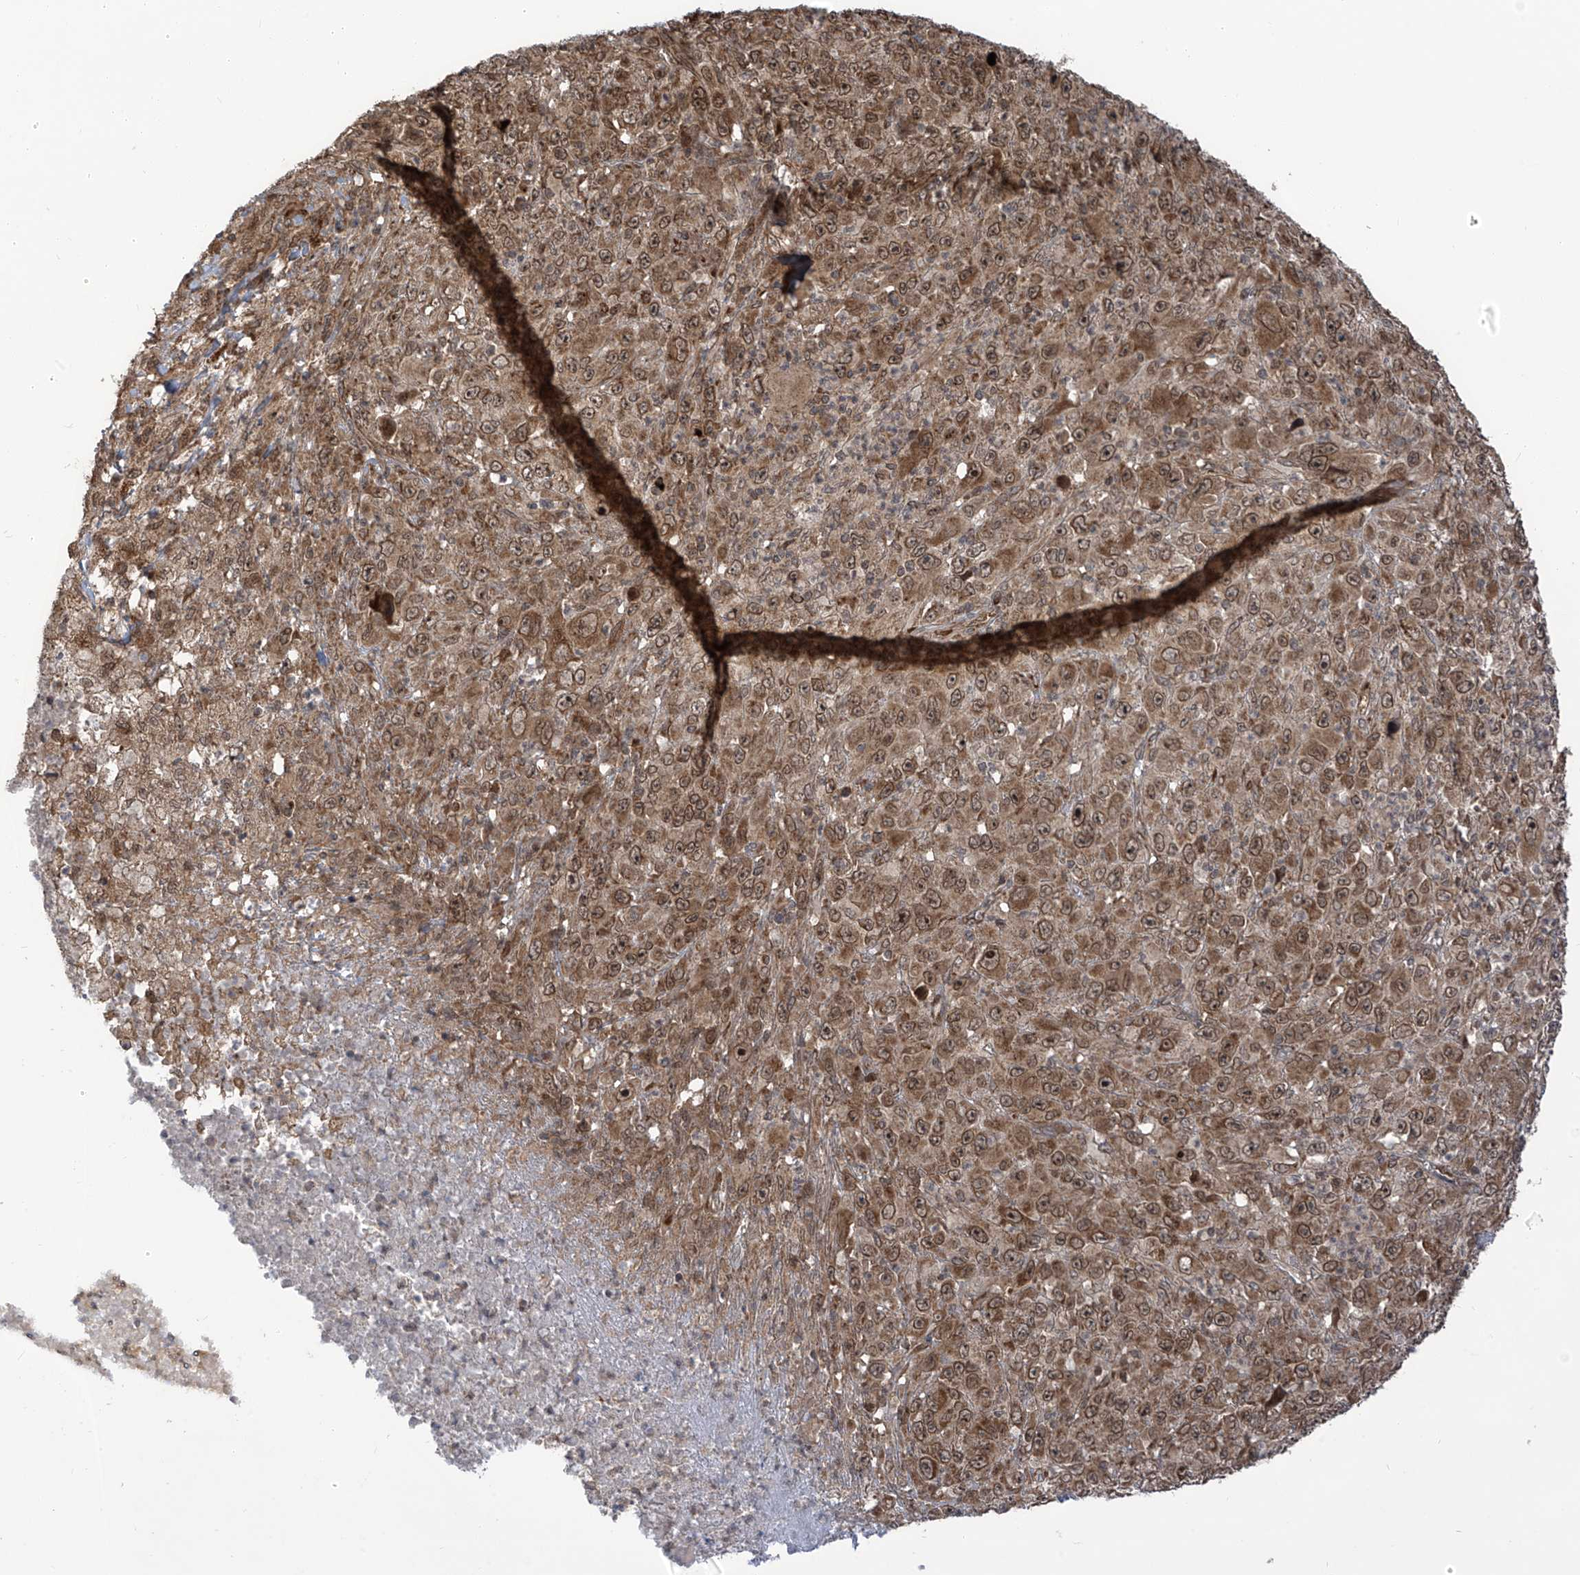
{"staining": {"intensity": "moderate", "quantity": ">75%", "location": "cytoplasmic/membranous,nuclear"}, "tissue": "melanoma", "cell_type": "Tumor cells", "image_type": "cancer", "snomed": [{"axis": "morphology", "description": "Malignant melanoma, Metastatic site"}, {"axis": "topography", "description": "Skin"}], "caption": "DAB immunohistochemical staining of human melanoma displays moderate cytoplasmic/membranous and nuclear protein positivity in about >75% of tumor cells.", "gene": "TRIM67", "patient": {"sex": "female", "age": 56}}